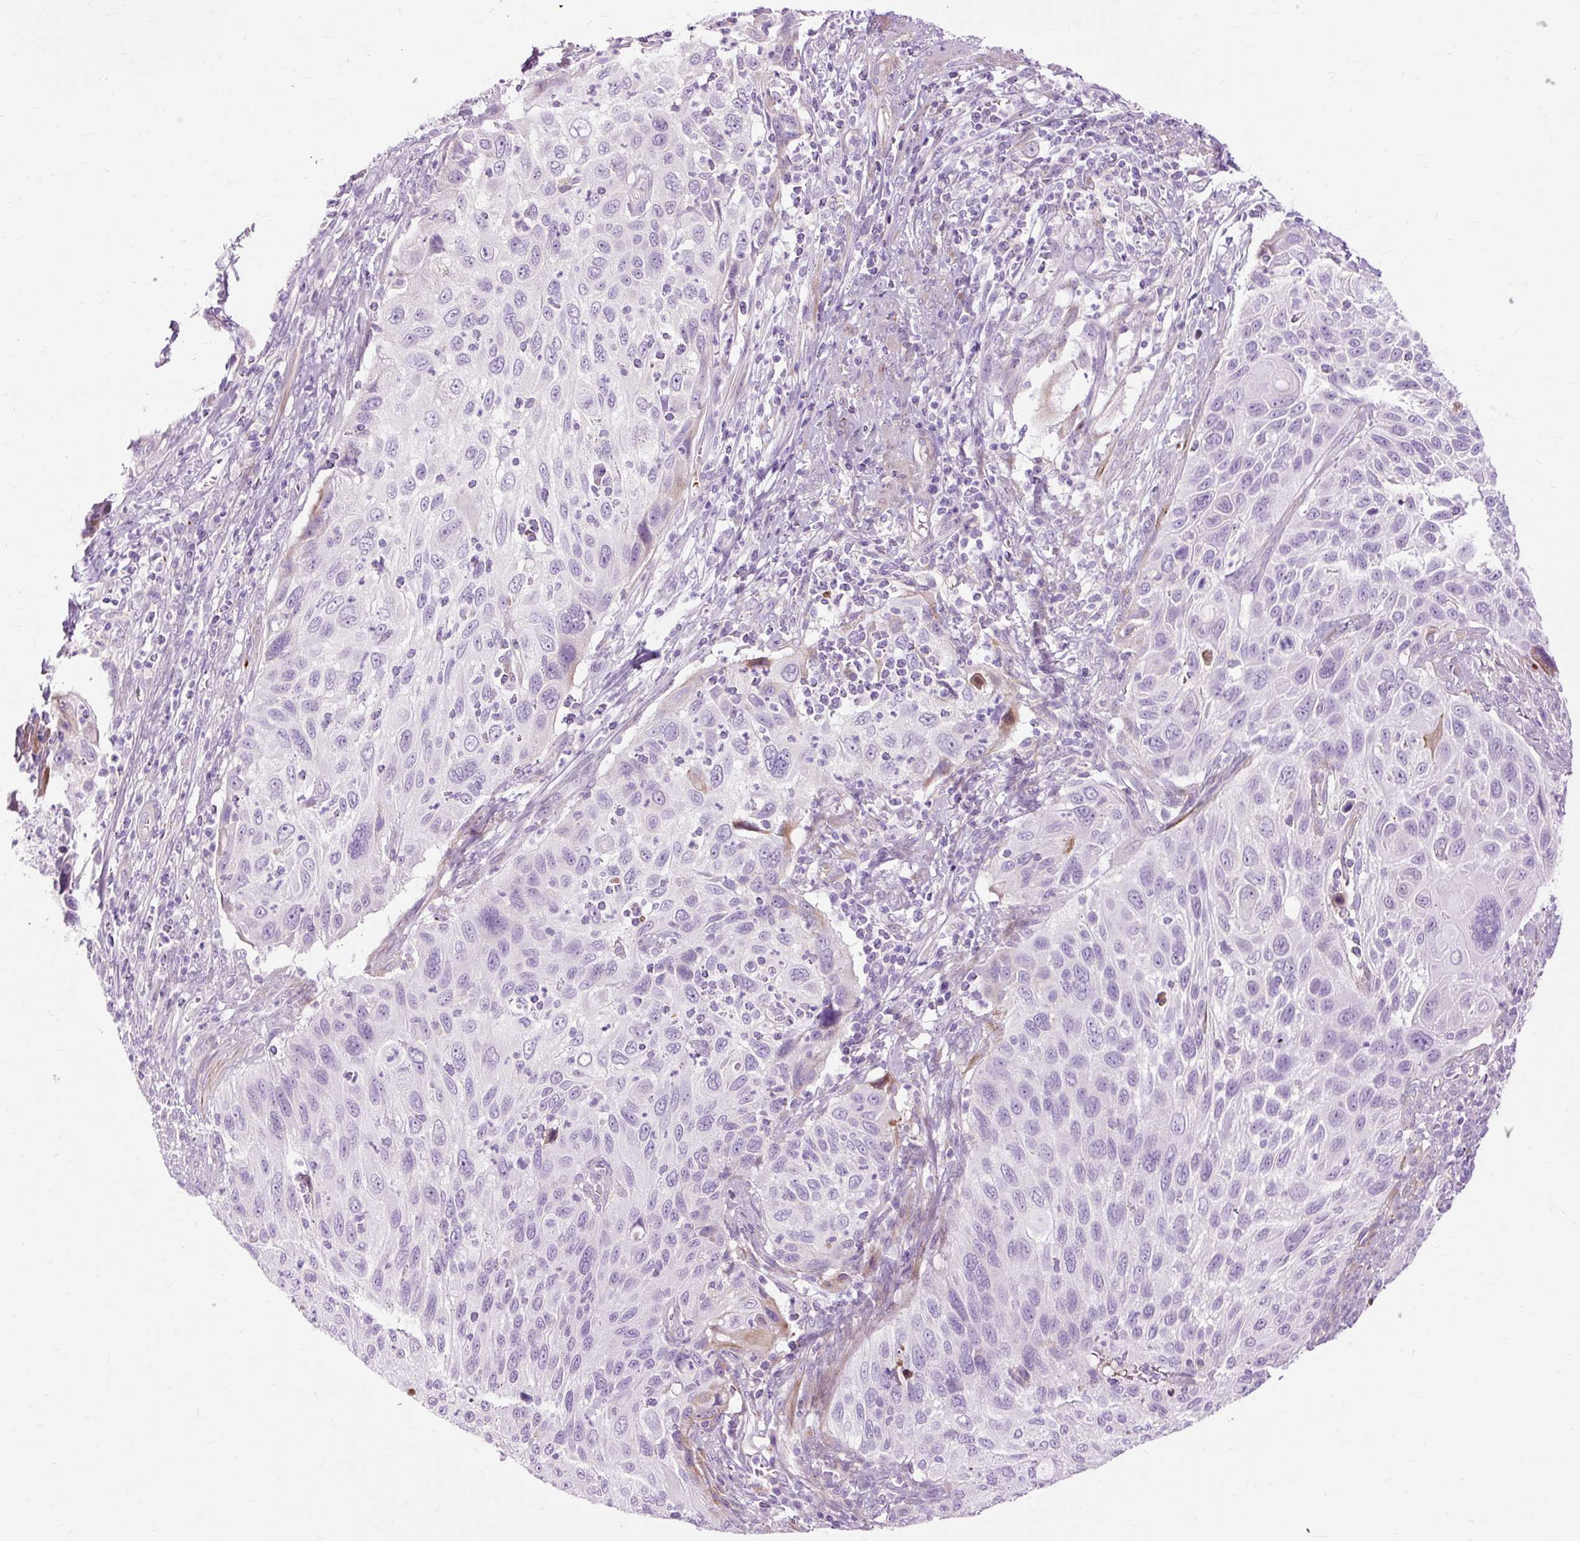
{"staining": {"intensity": "negative", "quantity": "none", "location": "none"}, "tissue": "cervical cancer", "cell_type": "Tumor cells", "image_type": "cancer", "snomed": [{"axis": "morphology", "description": "Squamous cell carcinoma, NOS"}, {"axis": "topography", "description": "Cervix"}], "caption": "Immunohistochemical staining of human squamous cell carcinoma (cervical) exhibits no significant expression in tumor cells. The staining is performed using DAB (3,3'-diaminobenzidine) brown chromogen with nuclei counter-stained in using hematoxylin.", "gene": "DCTN4", "patient": {"sex": "female", "age": 70}}